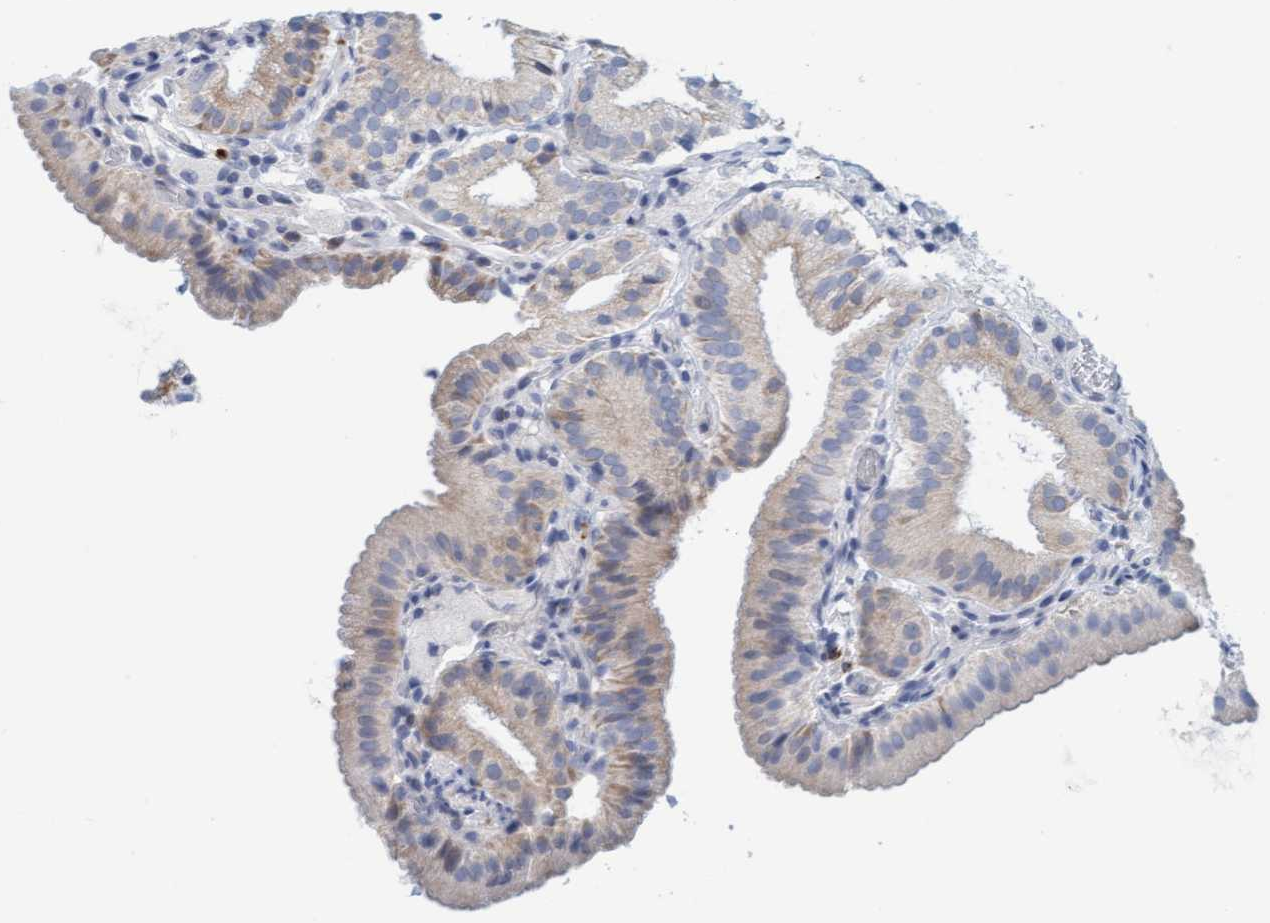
{"staining": {"intensity": "weak", "quantity": "25%-75%", "location": "cytoplasmic/membranous"}, "tissue": "gallbladder", "cell_type": "Glandular cells", "image_type": "normal", "snomed": [{"axis": "morphology", "description": "Normal tissue, NOS"}, {"axis": "topography", "description": "Gallbladder"}], "caption": "Gallbladder stained with a brown dye reveals weak cytoplasmic/membranous positive expression in approximately 25%-75% of glandular cells.", "gene": "CPA3", "patient": {"sex": "male", "age": 54}}